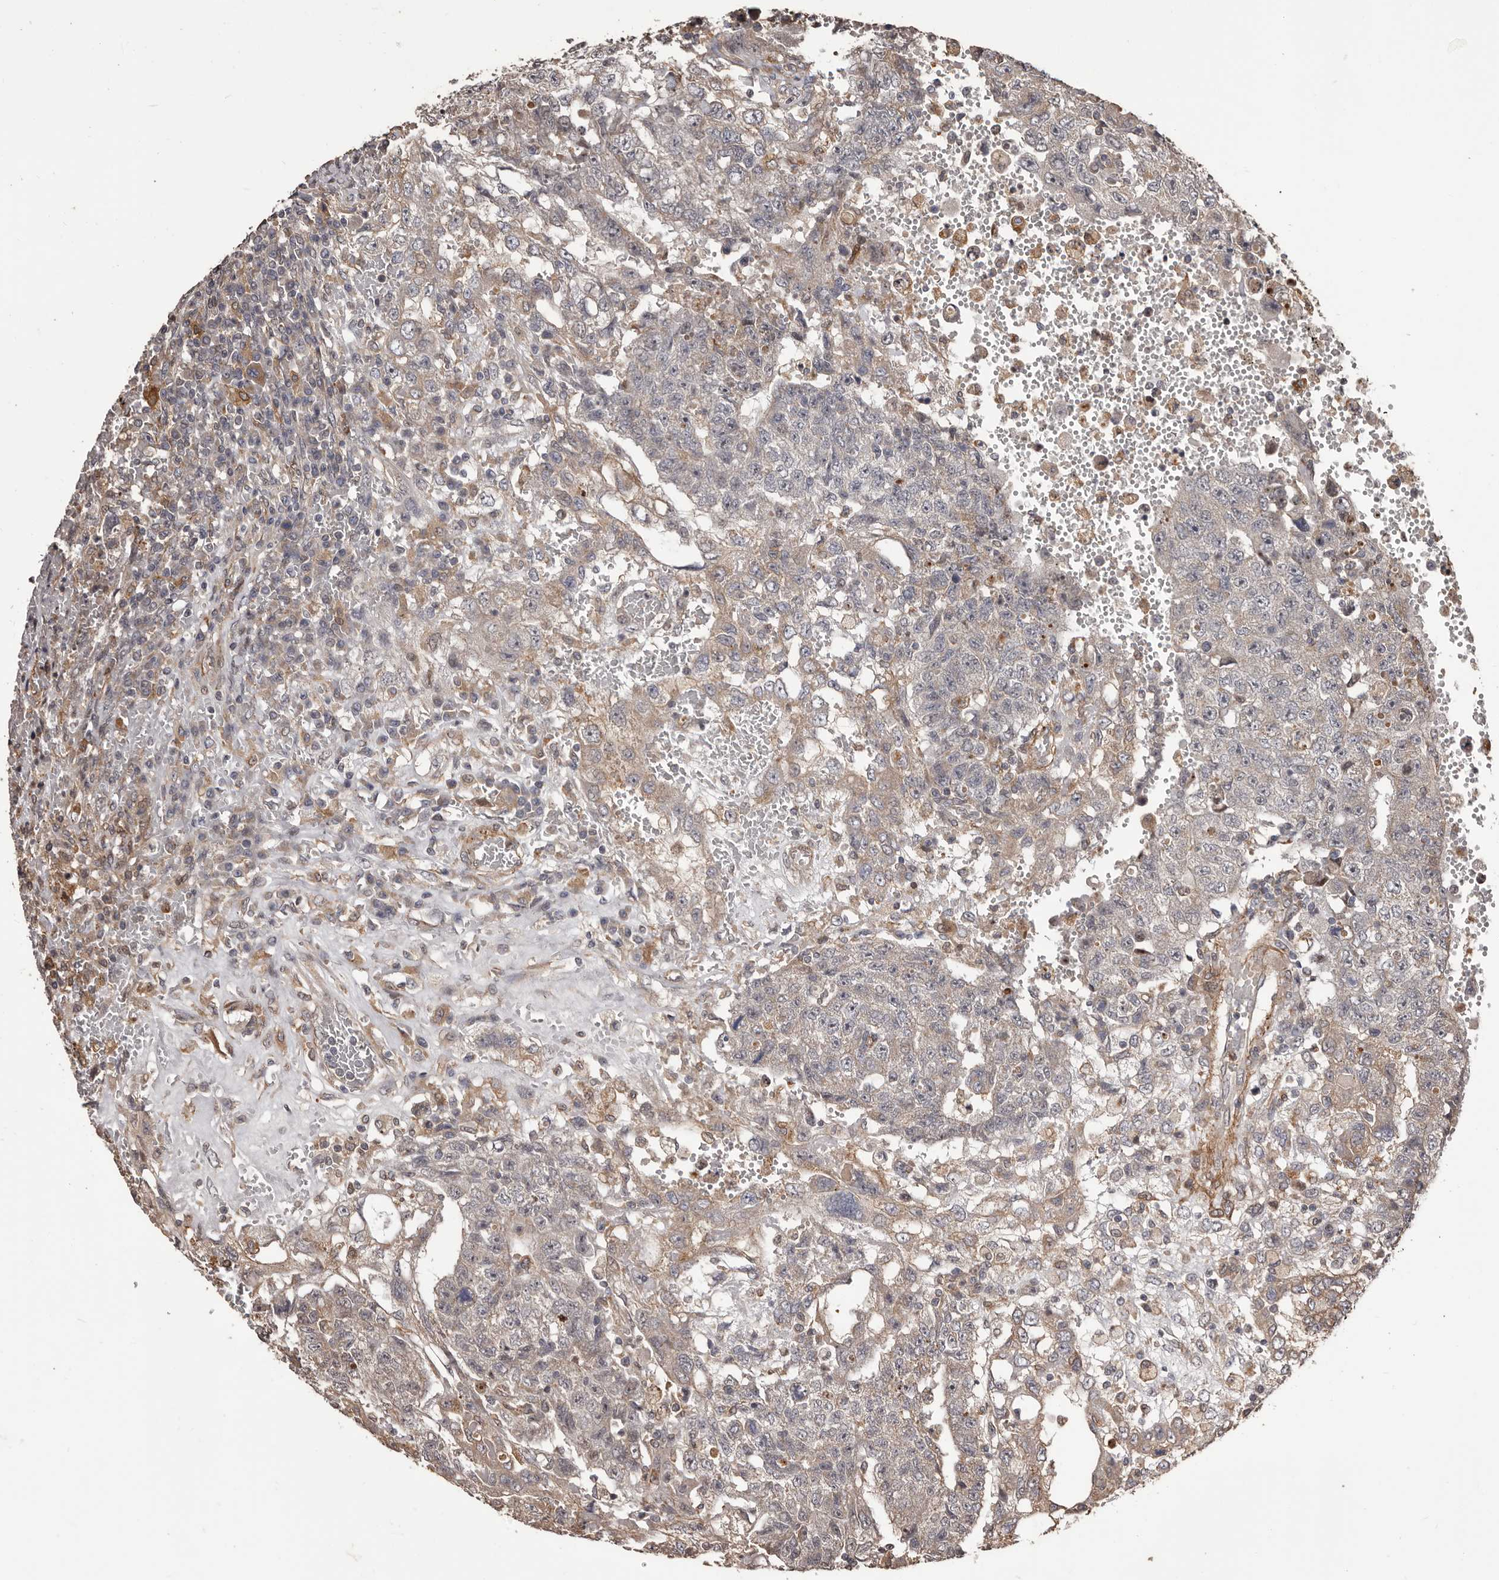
{"staining": {"intensity": "weak", "quantity": "<25%", "location": "cytoplasmic/membranous"}, "tissue": "testis cancer", "cell_type": "Tumor cells", "image_type": "cancer", "snomed": [{"axis": "morphology", "description": "Carcinoma, Embryonal, NOS"}, {"axis": "topography", "description": "Testis"}], "caption": "Immunohistochemical staining of testis cancer (embryonal carcinoma) reveals no significant expression in tumor cells.", "gene": "ZCCHC7", "patient": {"sex": "male", "age": 26}}